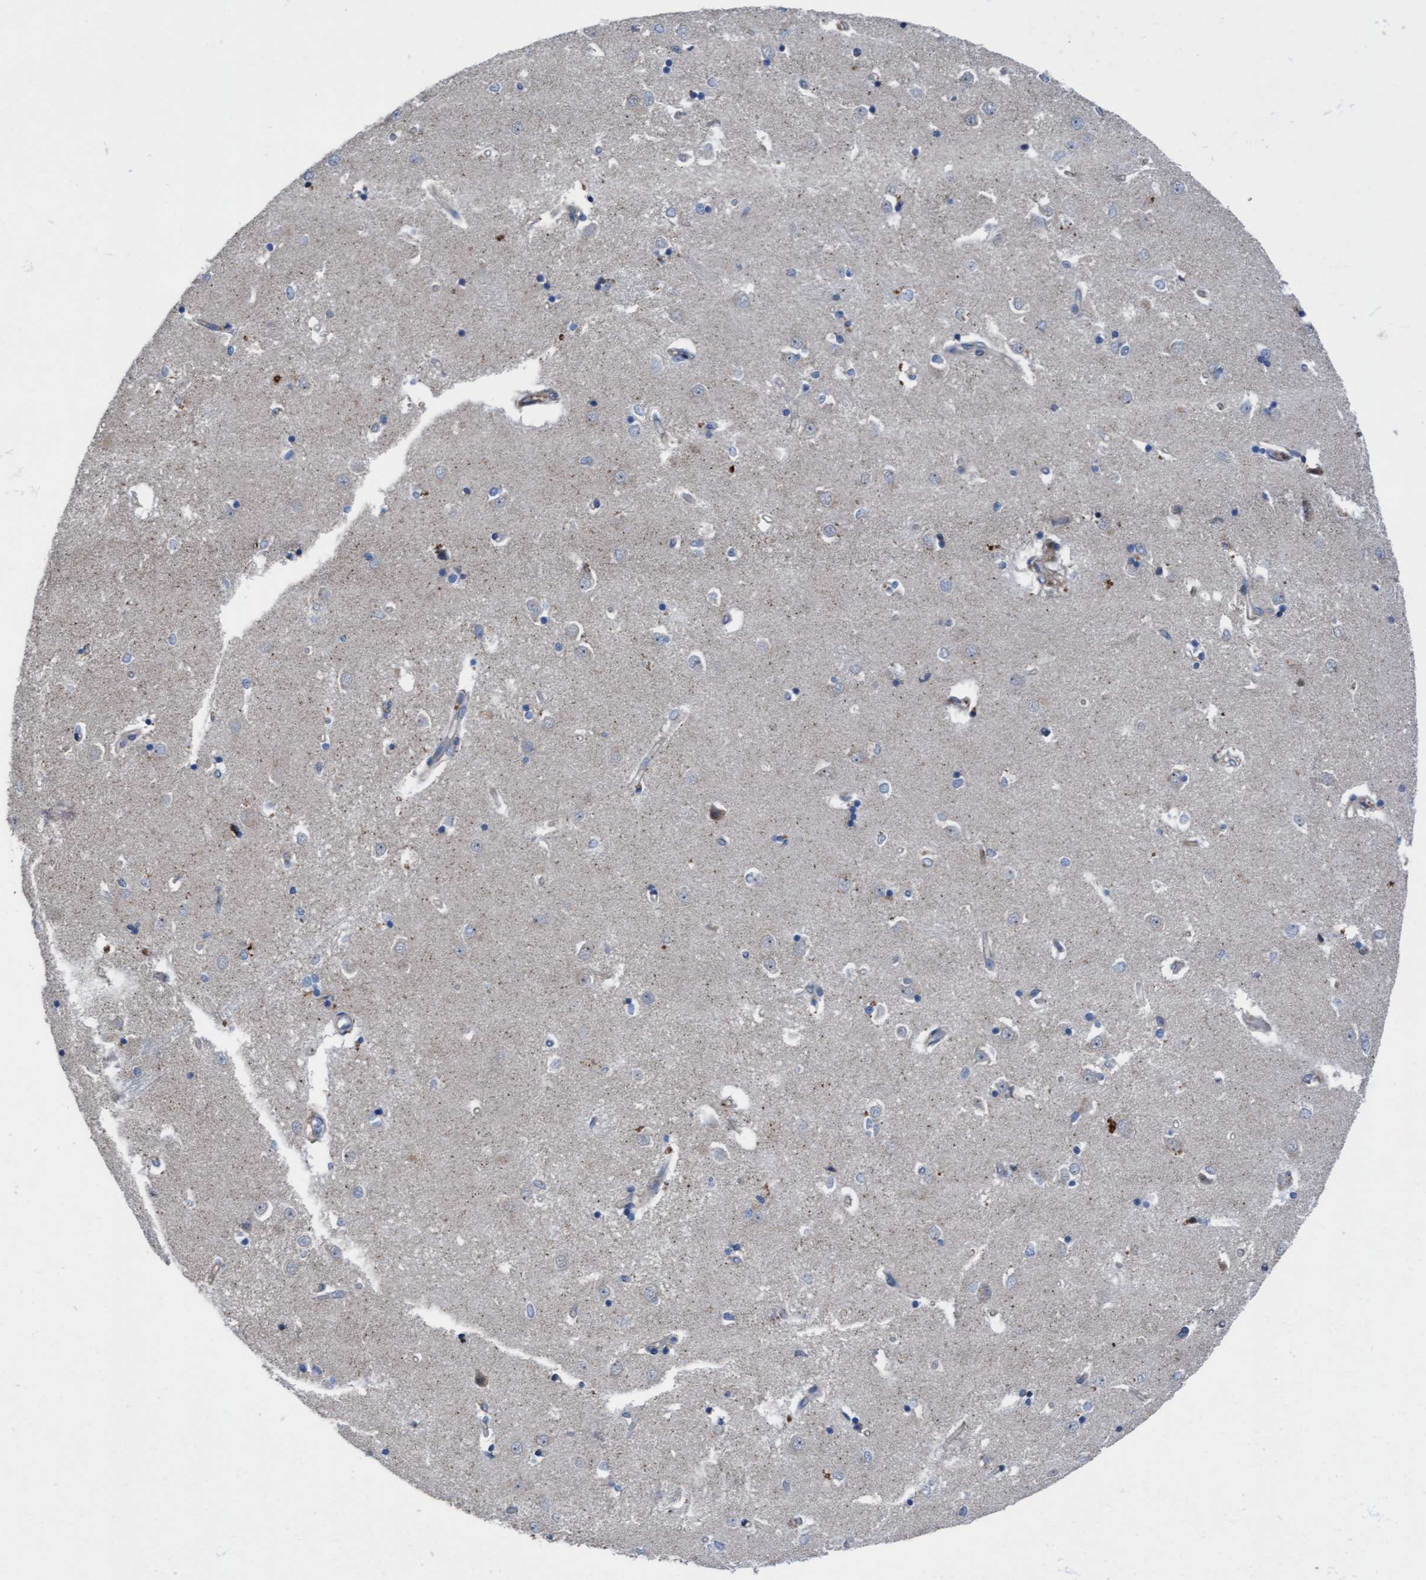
{"staining": {"intensity": "weak", "quantity": "<25%", "location": "cytoplasmic/membranous"}, "tissue": "caudate", "cell_type": "Glial cells", "image_type": "normal", "snomed": [{"axis": "morphology", "description": "Normal tissue, NOS"}, {"axis": "topography", "description": "Lateral ventricle wall"}], "caption": "Glial cells show no significant protein positivity in normal caudate.", "gene": "KLHL26", "patient": {"sex": "male", "age": 45}}